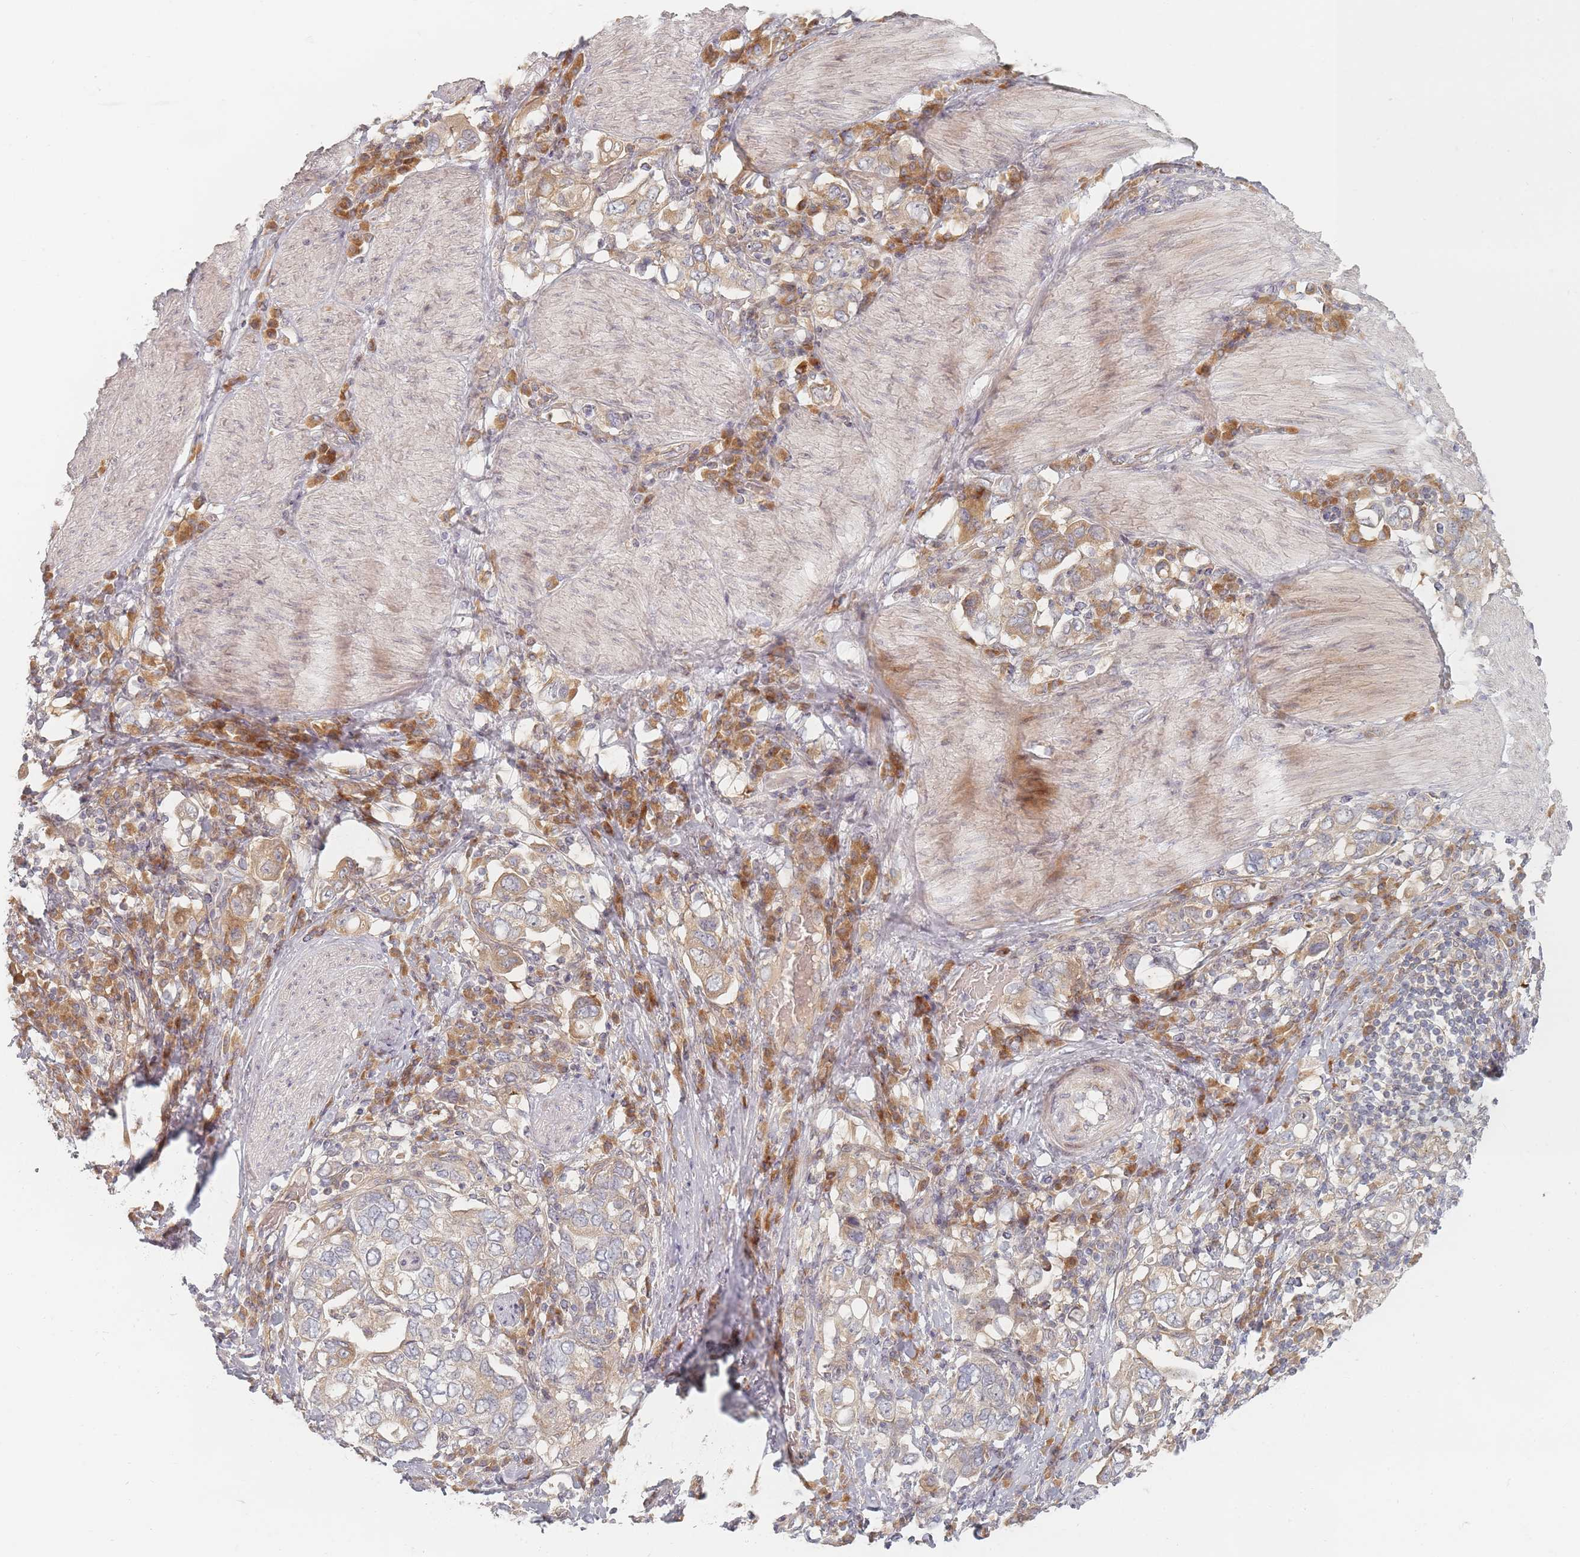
{"staining": {"intensity": "moderate", "quantity": "25%-75%", "location": "cytoplasmic/membranous"}, "tissue": "stomach cancer", "cell_type": "Tumor cells", "image_type": "cancer", "snomed": [{"axis": "morphology", "description": "Adenocarcinoma, NOS"}, {"axis": "topography", "description": "Stomach, upper"}, {"axis": "topography", "description": "Stomach"}], "caption": "Immunohistochemistry (IHC) image of human stomach adenocarcinoma stained for a protein (brown), which reveals medium levels of moderate cytoplasmic/membranous expression in about 25%-75% of tumor cells.", "gene": "ZKSCAN7", "patient": {"sex": "male", "age": 62}}